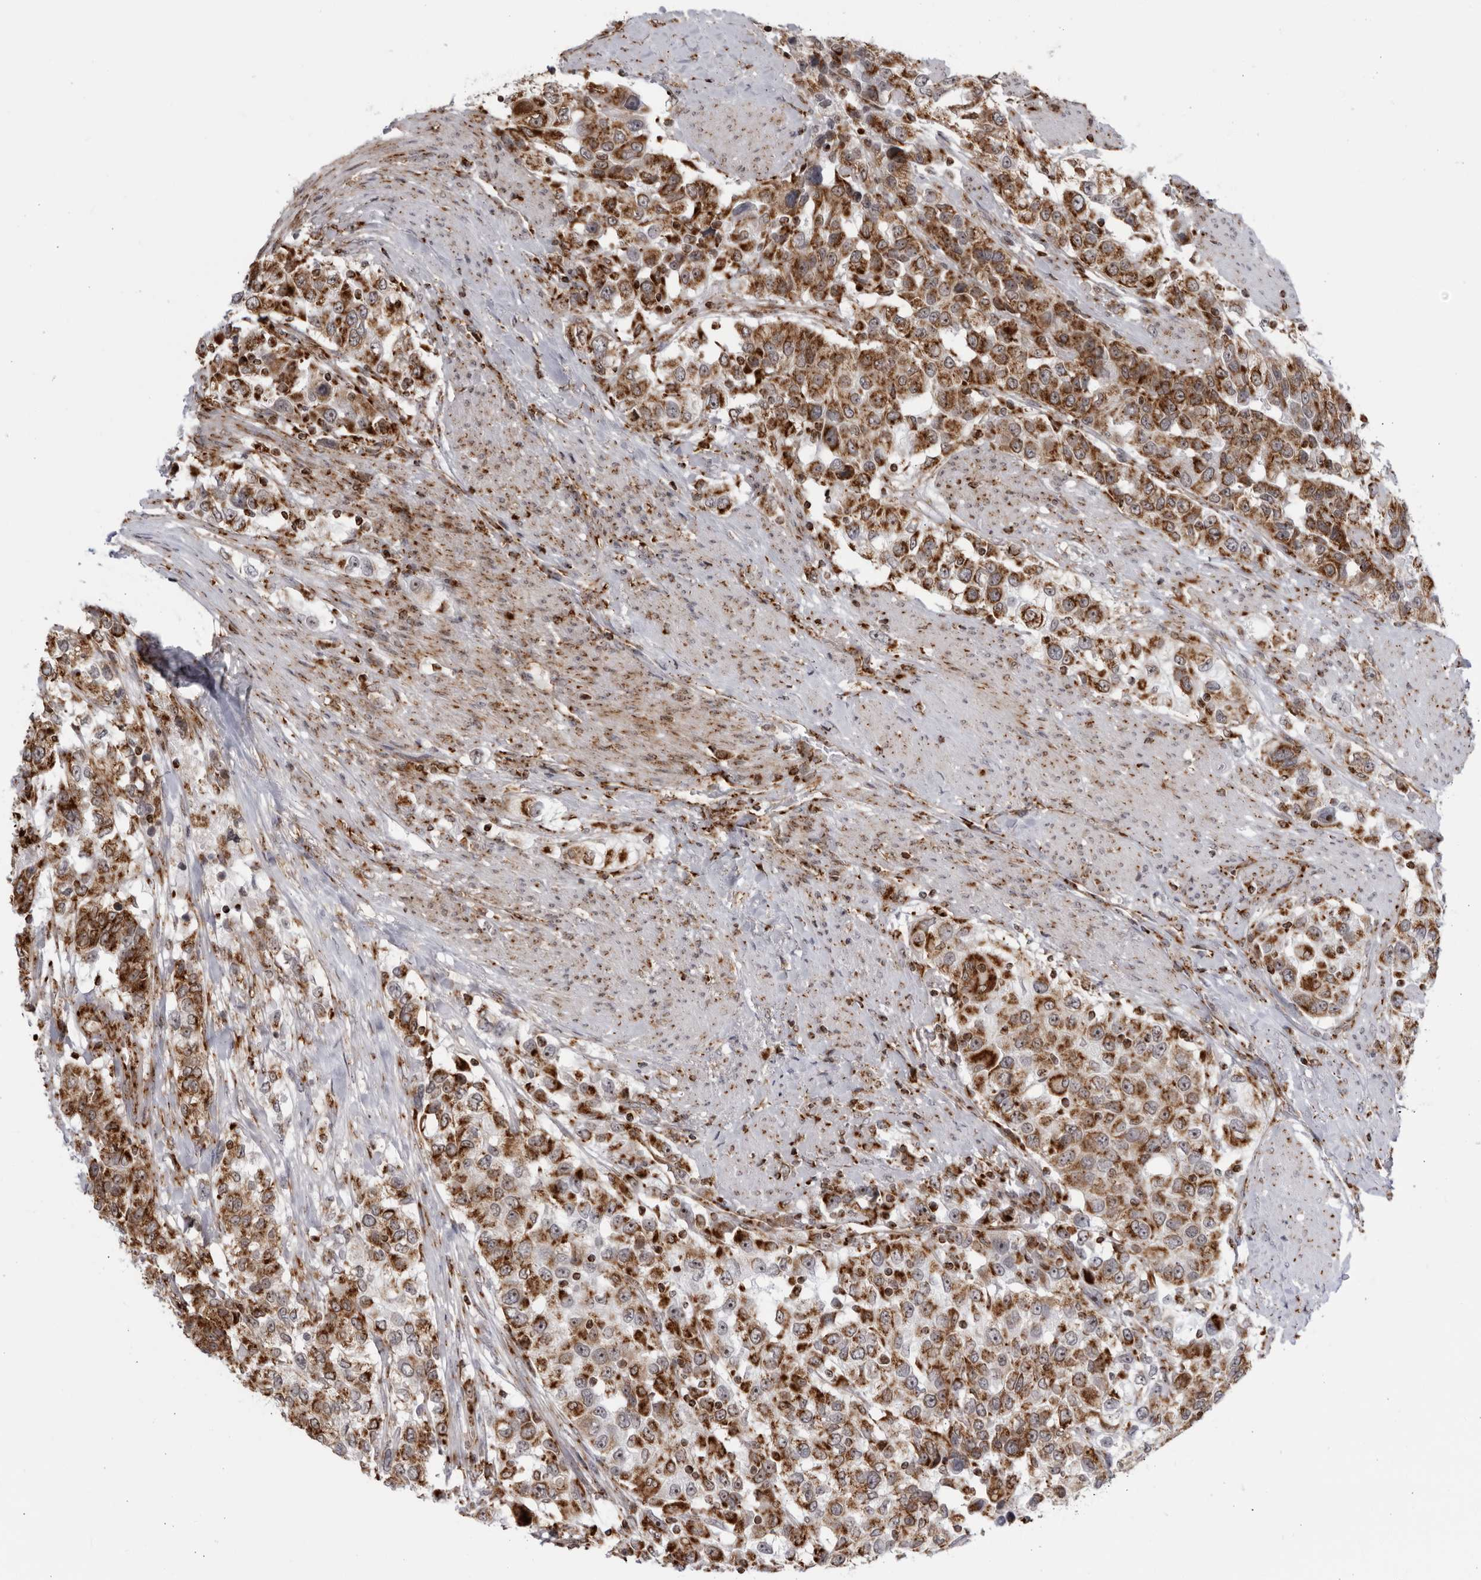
{"staining": {"intensity": "strong", "quantity": ">75%", "location": "cytoplasmic/membranous"}, "tissue": "urothelial cancer", "cell_type": "Tumor cells", "image_type": "cancer", "snomed": [{"axis": "morphology", "description": "Urothelial carcinoma, High grade"}, {"axis": "topography", "description": "Urinary bladder"}], "caption": "Urothelial carcinoma (high-grade) tissue shows strong cytoplasmic/membranous expression in approximately >75% of tumor cells", "gene": "RBM34", "patient": {"sex": "female", "age": 80}}